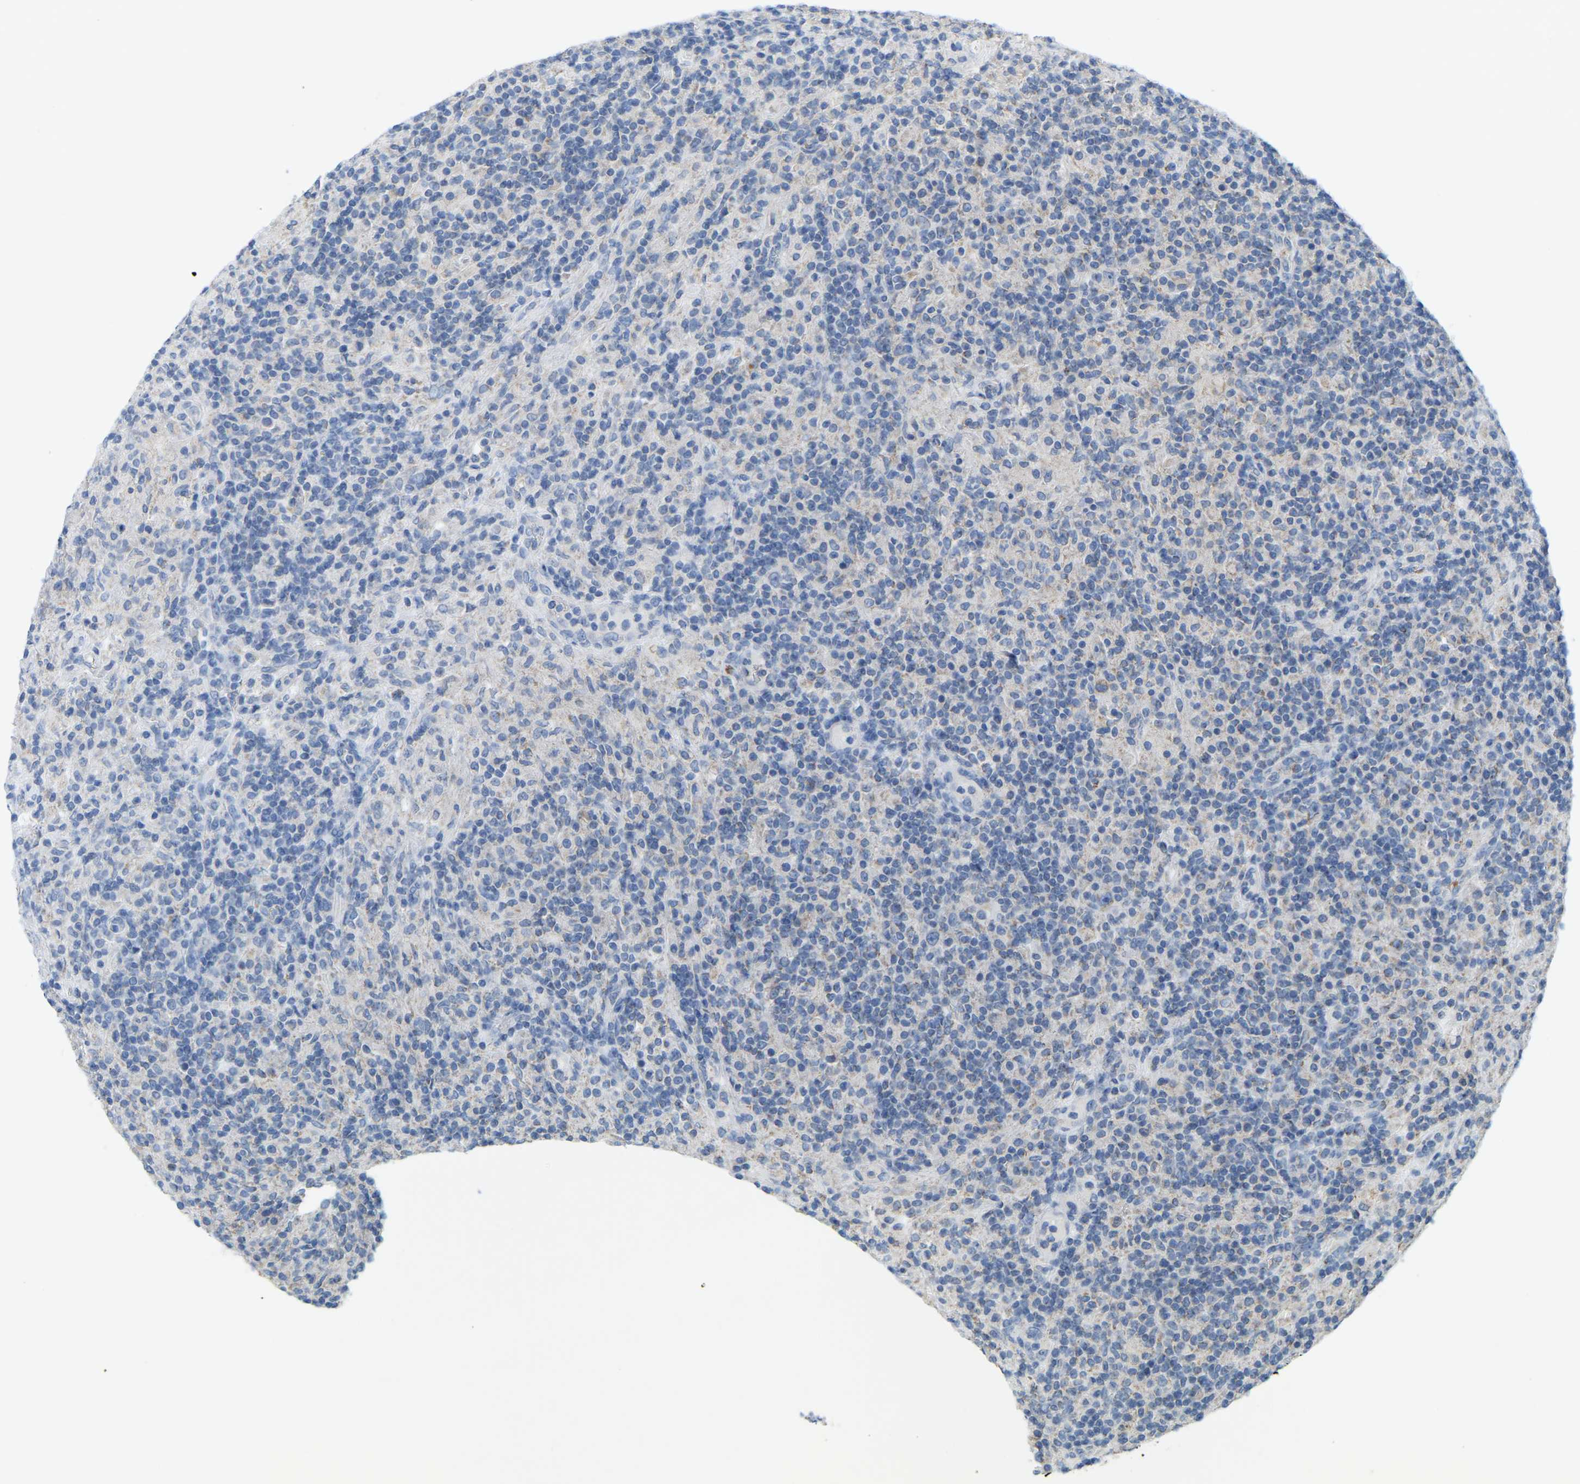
{"staining": {"intensity": "negative", "quantity": "none", "location": "none"}, "tissue": "lymphoma", "cell_type": "Tumor cells", "image_type": "cancer", "snomed": [{"axis": "morphology", "description": "Hodgkin's disease, NOS"}, {"axis": "topography", "description": "Lymph node"}], "caption": "An immunohistochemistry (IHC) histopathology image of lymphoma is shown. There is no staining in tumor cells of lymphoma. Nuclei are stained in blue.", "gene": "SERPINB5", "patient": {"sex": "male", "age": 70}}